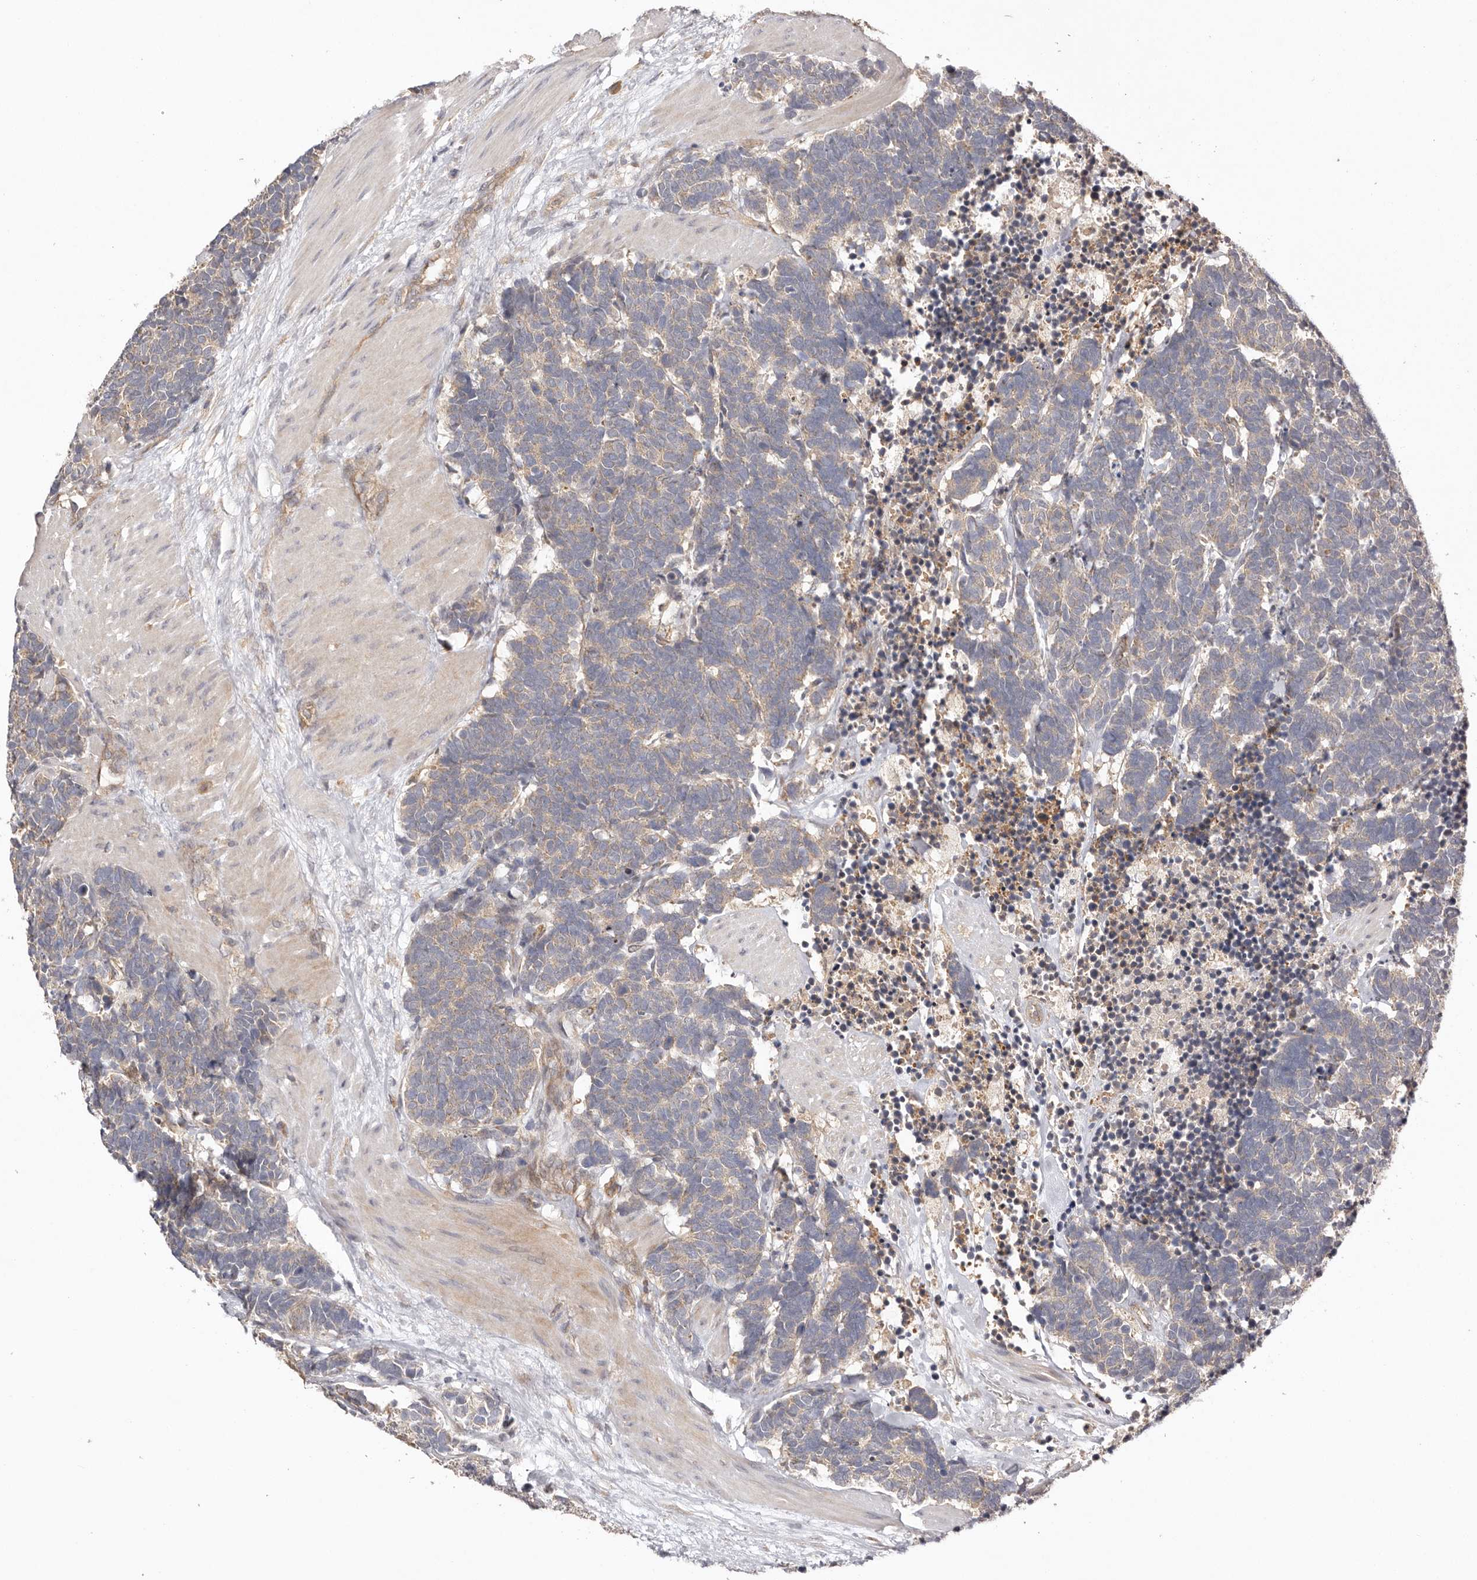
{"staining": {"intensity": "weak", "quantity": "<25%", "location": "cytoplasmic/membranous"}, "tissue": "carcinoid", "cell_type": "Tumor cells", "image_type": "cancer", "snomed": [{"axis": "morphology", "description": "Carcinoma, NOS"}, {"axis": "morphology", "description": "Carcinoid, malignant, NOS"}, {"axis": "topography", "description": "Urinary bladder"}], "caption": "A micrograph of human carcinoid is negative for staining in tumor cells. (DAB immunohistochemistry (IHC), high magnification).", "gene": "UBR2", "patient": {"sex": "male", "age": 57}}